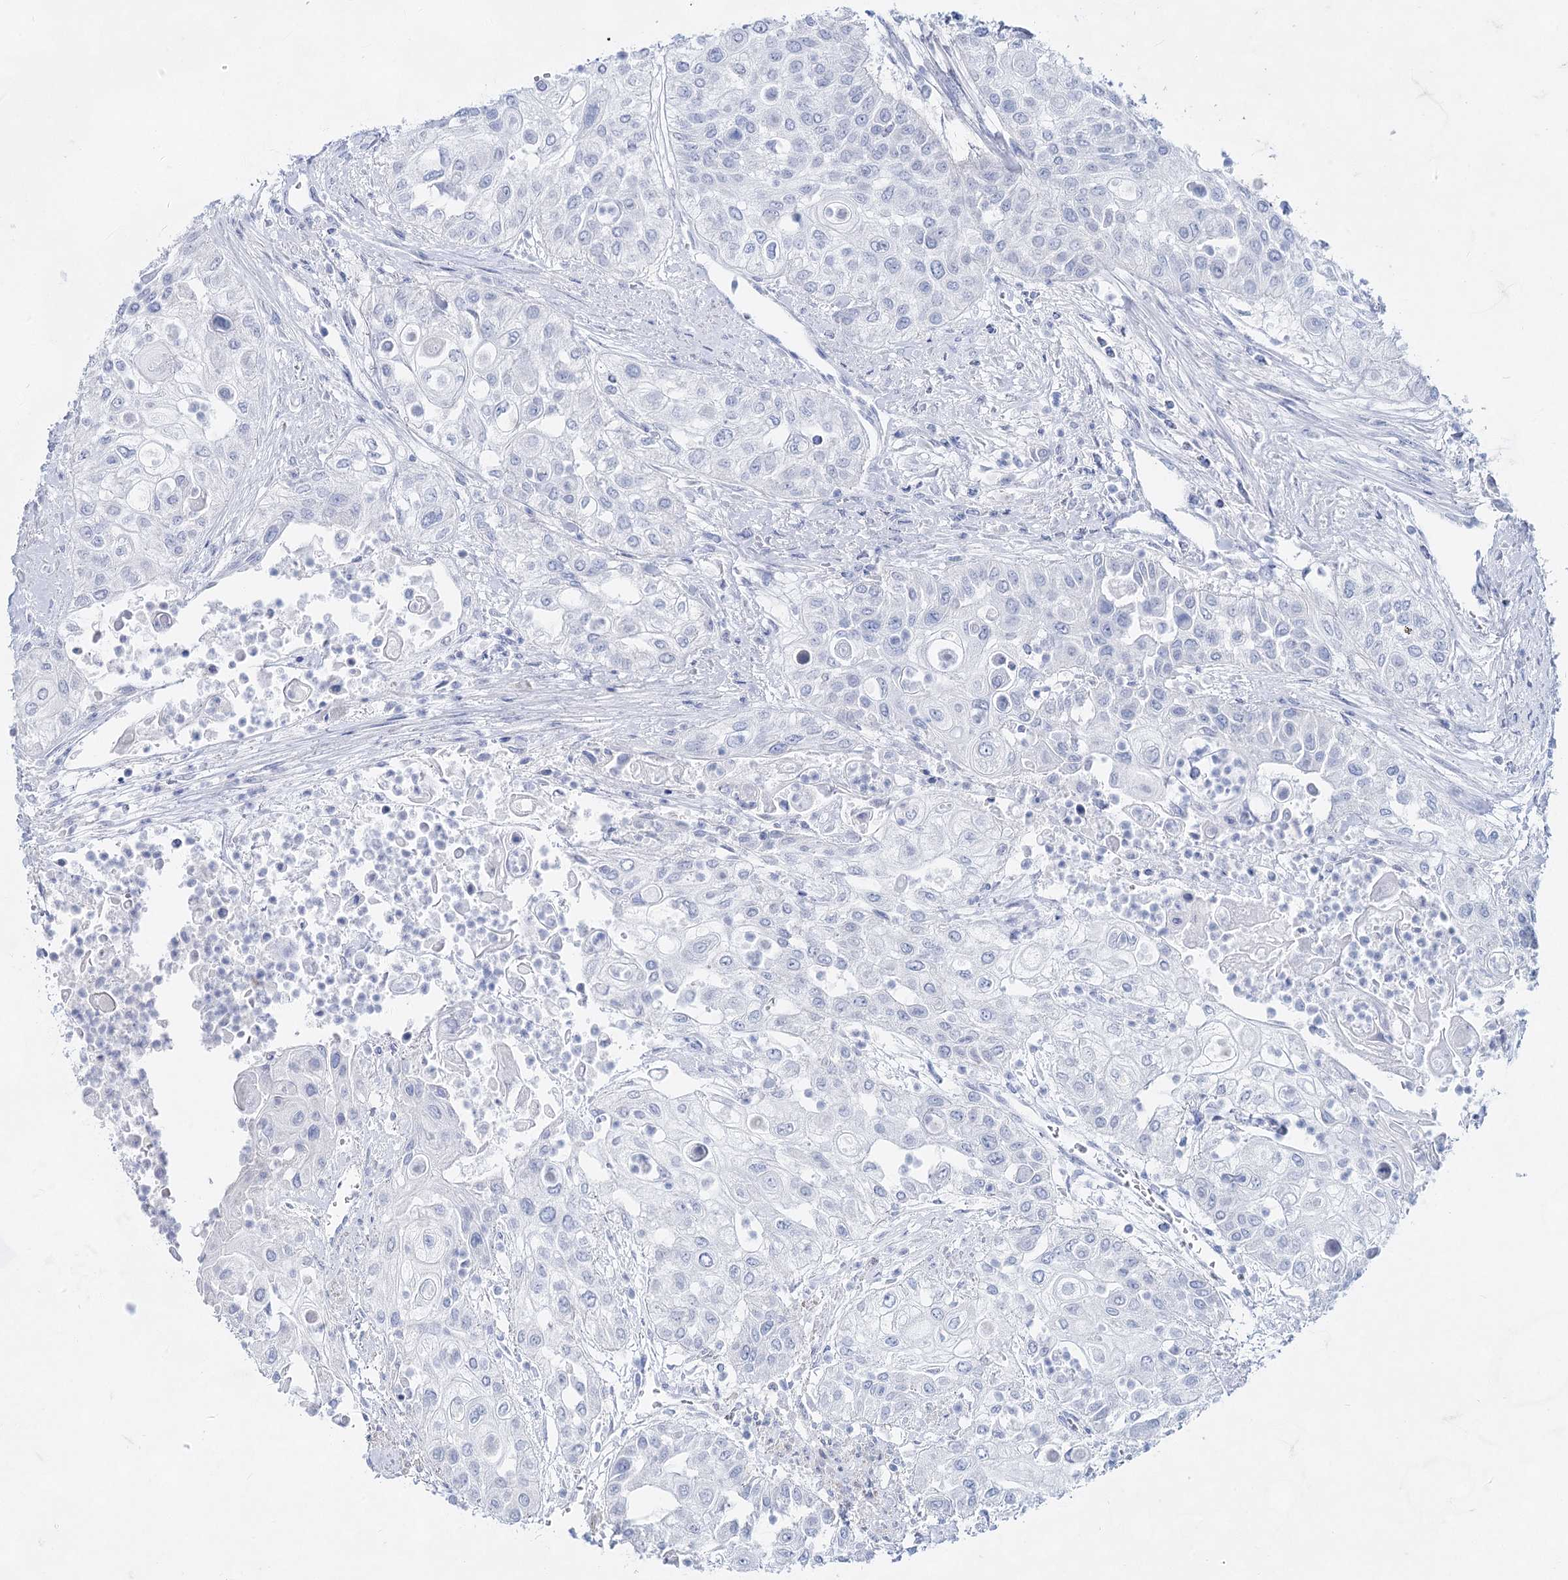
{"staining": {"intensity": "negative", "quantity": "none", "location": "none"}, "tissue": "urothelial cancer", "cell_type": "Tumor cells", "image_type": "cancer", "snomed": [{"axis": "morphology", "description": "Urothelial carcinoma, High grade"}, {"axis": "topography", "description": "Urinary bladder"}], "caption": "Human high-grade urothelial carcinoma stained for a protein using IHC reveals no positivity in tumor cells.", "gene": "ACRV1", "patient": {"sex": "female", "age": 79}}